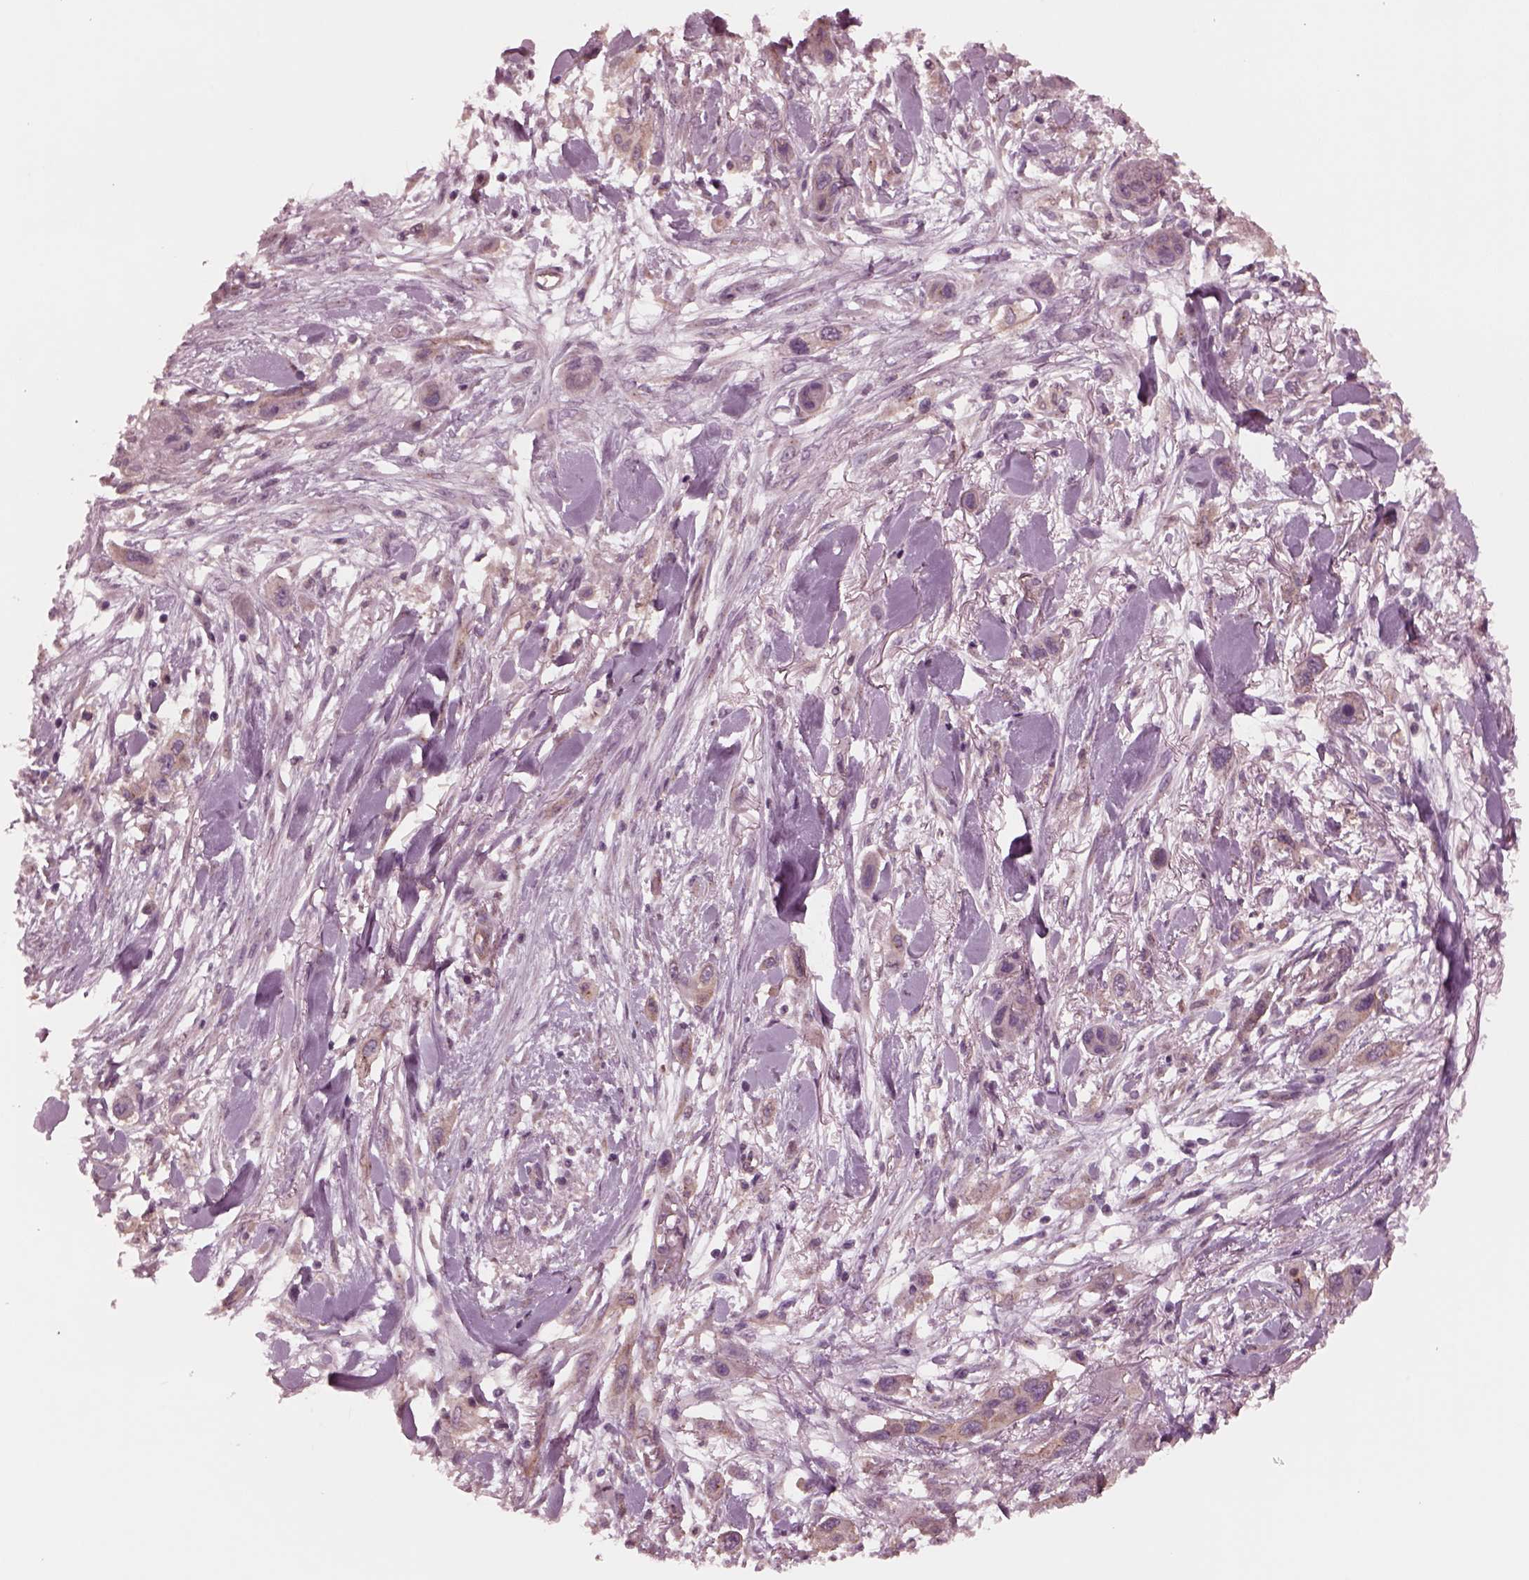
{"staining": {"intensity": "moderate", "quantity": ">75%", "location": "cytoplasmic/membranous"}, "tissue": "skin cancer", "cell_type": "Tumor cells", "image_type": "cancer", "snomed": [{"axis": "morphology", "description": "Squamous cell carcinoma, NOS"}, {"axis": "topography", "description": "Skin"}], "caption": "This histopathology image shows immunohistochemistry (IHC) staining of skin cancer, with medium moderate cytoplasmic/membranous staining in approximately >75% of tumor cells.", "gene": "TUBG1", "patient": {"sex": "male", "age": 79}}